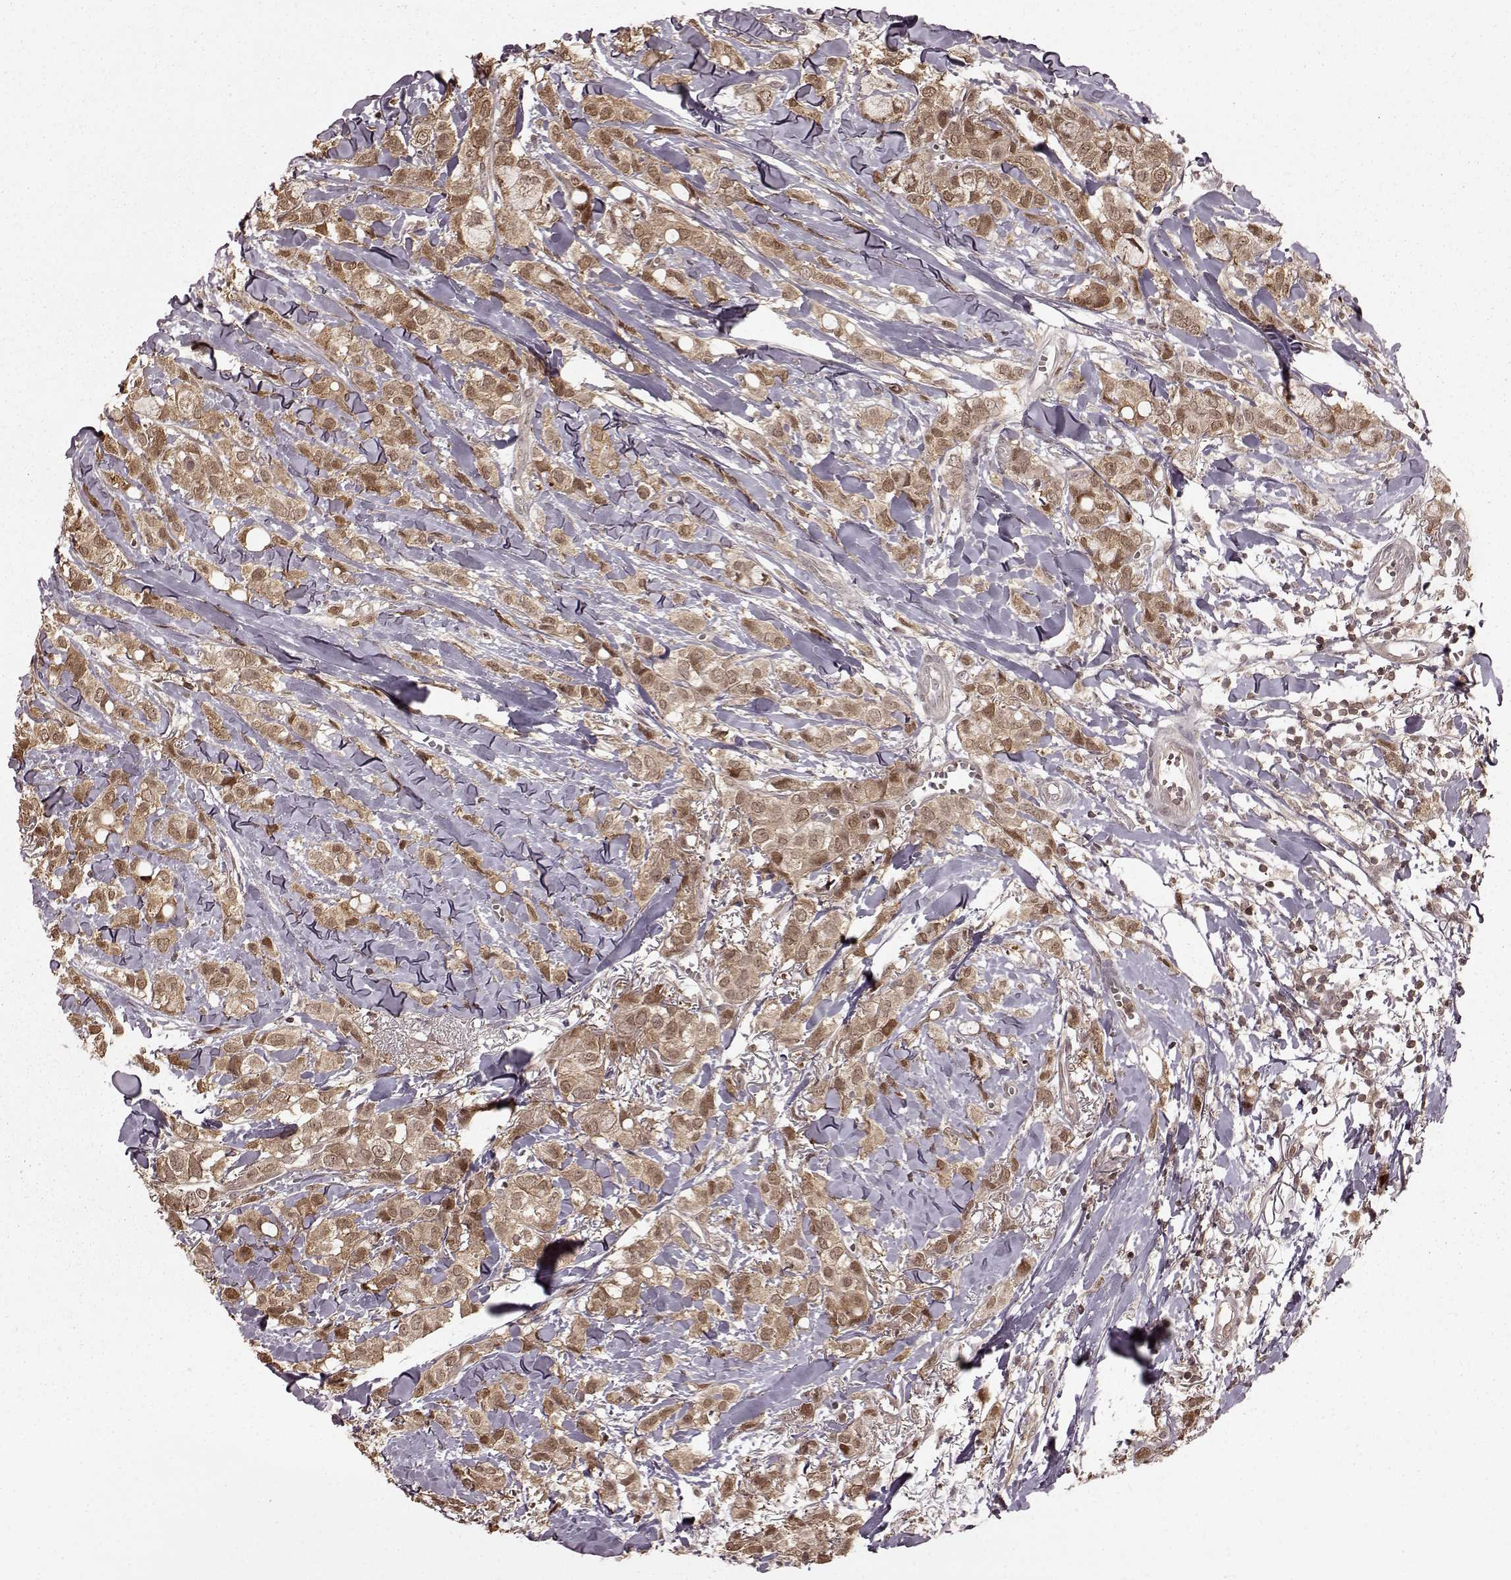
{"staining": {"intensity": "moderate", "quantity": "25%-75%", "location": "cytoplasmic/membranous,nuclear"}, "tissue": "breast cancer", "cell_type": "Tumor cells", "image_type": "cancer", "snomed": [{"axis": "morphology", "description": "Duct carcinoma"}, {"axis": "topography", "description": "Breast"}], "caption": "This is a micrograph of immunohistochemistry (IHC) staining of breast cancer (invasive ductal carcinoma), which shows moderate expression in the cytoplasmic/membranous and nuclear of tumor cells.", "gene": "GSS", "patient": {"sex": "female", "age": 85}}